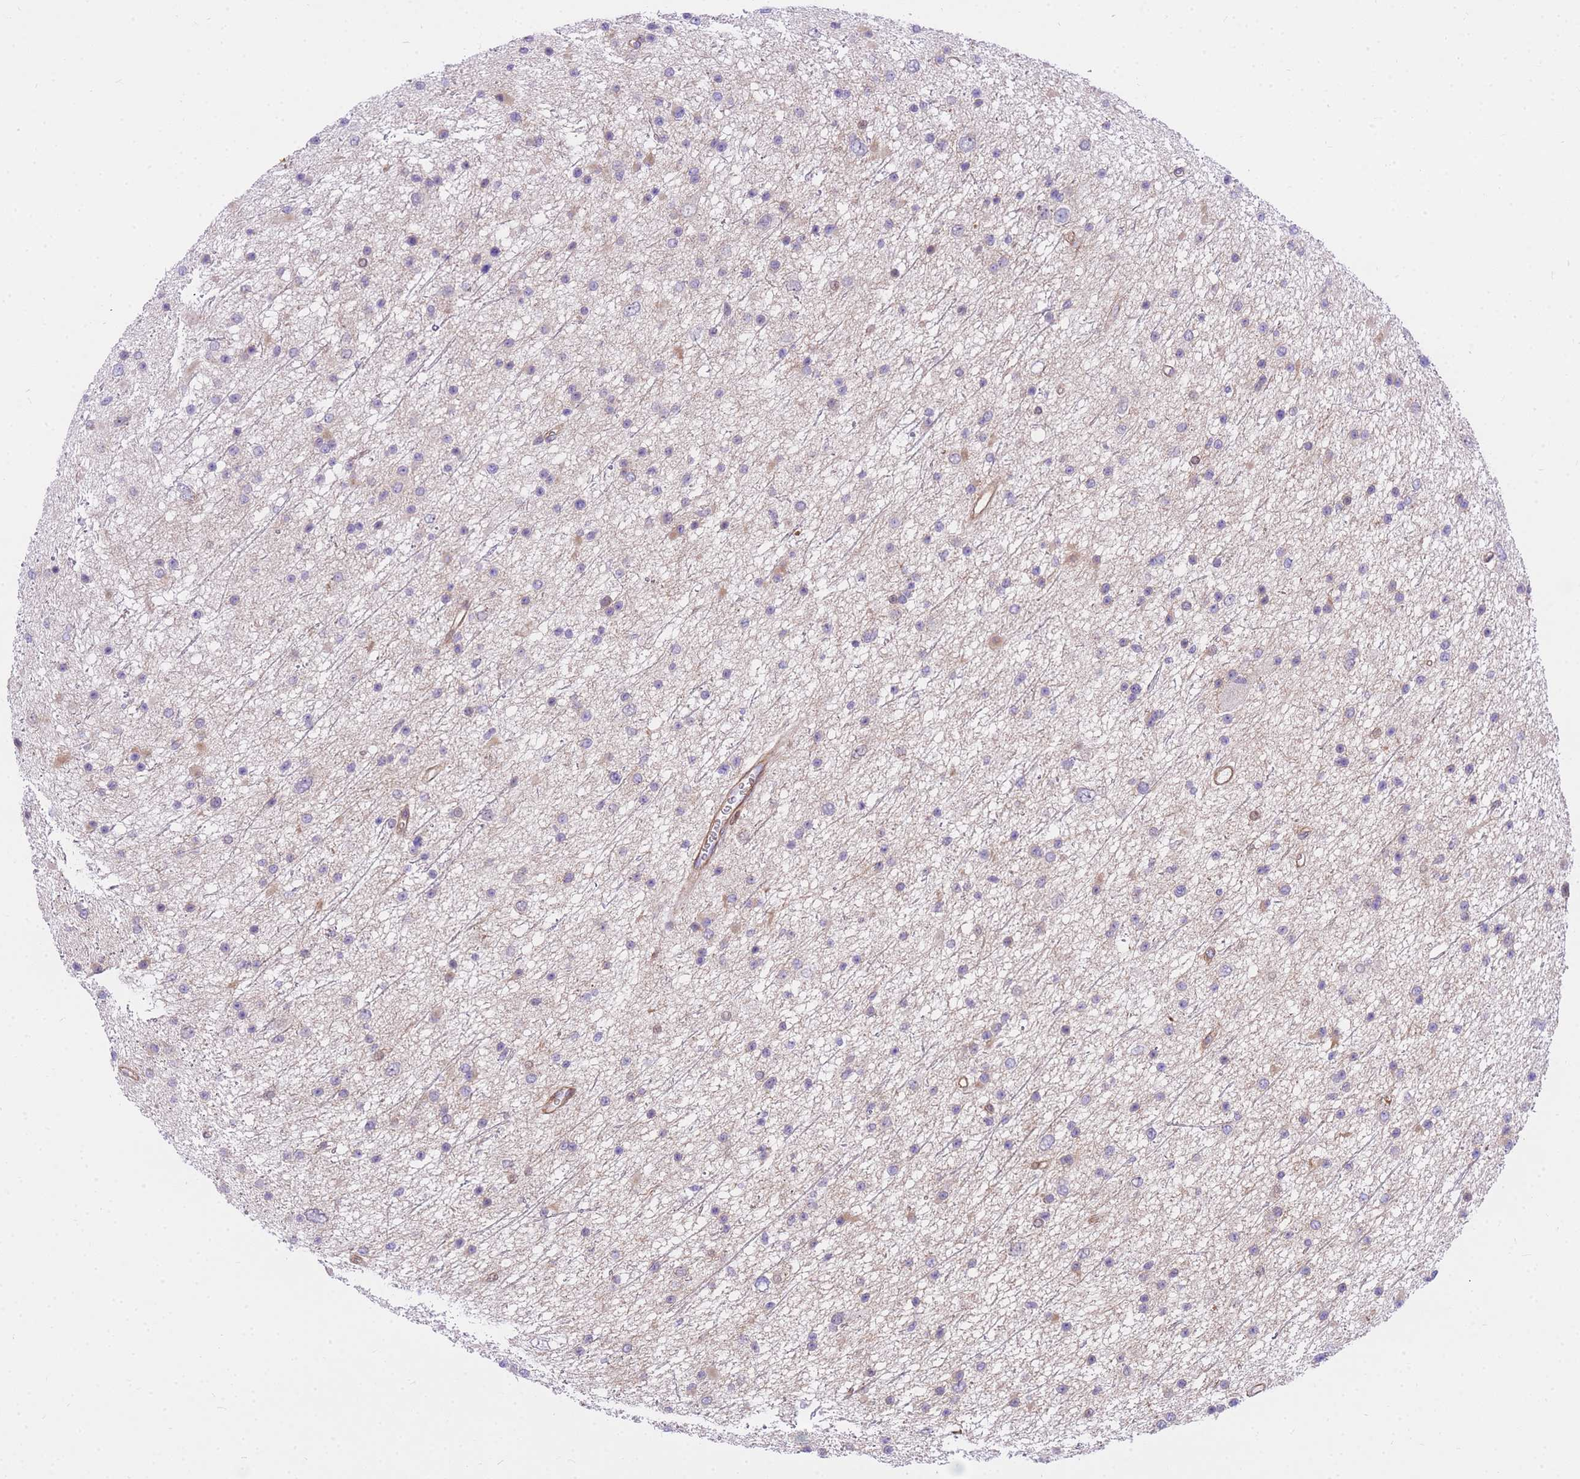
{"staining": {"intensity": "negative", "quantity": "none", "location": "none"}, "tissue": "glioma", "cell_type": "Tumor cells", "image_type": "cancer", "snomed": [{"axis": "morphology", "description": "Glioma, malignant, Low grade"}, {"axis": "topography", "description": "Cerebral cortex"}], "caption": "Immunohistochemistry (IHC) photomicrograph of neoplastic tissue: malignant low-grade glioma stained with DAB (3,3'-diaminobenzidine) demonstrates no significant protein positivity in tumor cells.", "gene": "S100PBP", "patient": {"sex": "female", "age": 39}}